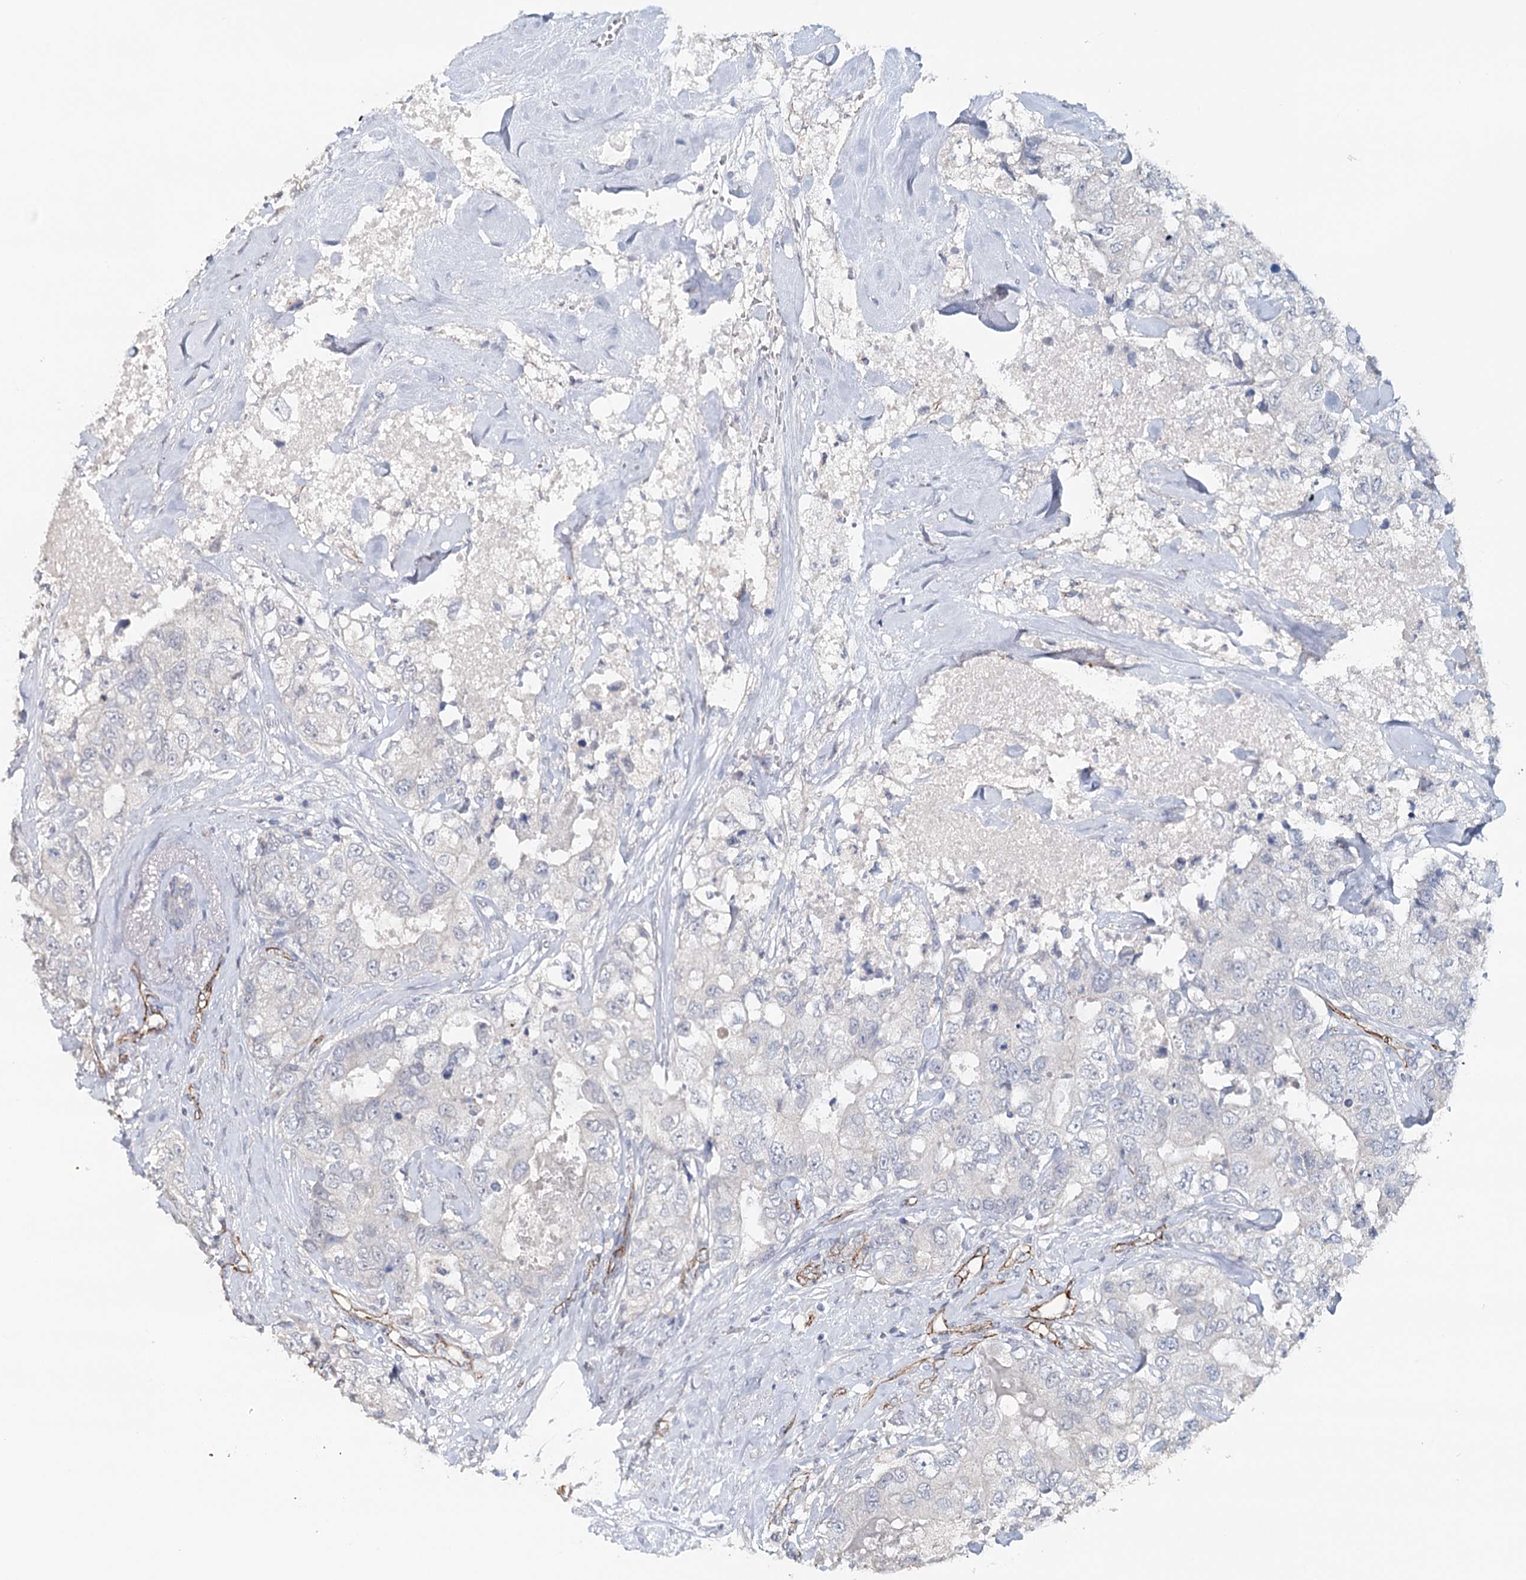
{"staining": {"intensity": "negative", "quantity": "none", "location": "none"}, "tissue": "breast cancer", "cell_type": "Tumor cells", "image_type": "cancer", "snomed": [{"axis": "morphology", "description": "Duct carcinoma"}, {"axis": "topography", "description": "Breast"}], "caption": "Tumor cells are negative for protein expression in human breast cancer. The staining was performed using DAB to visualize the protein expression in brown, while the nuclei were stained in blue with hematoxylin (Magnification: 20x).", "gene": "SYNPO", "patient": {"sex": "female", "age": 62}}